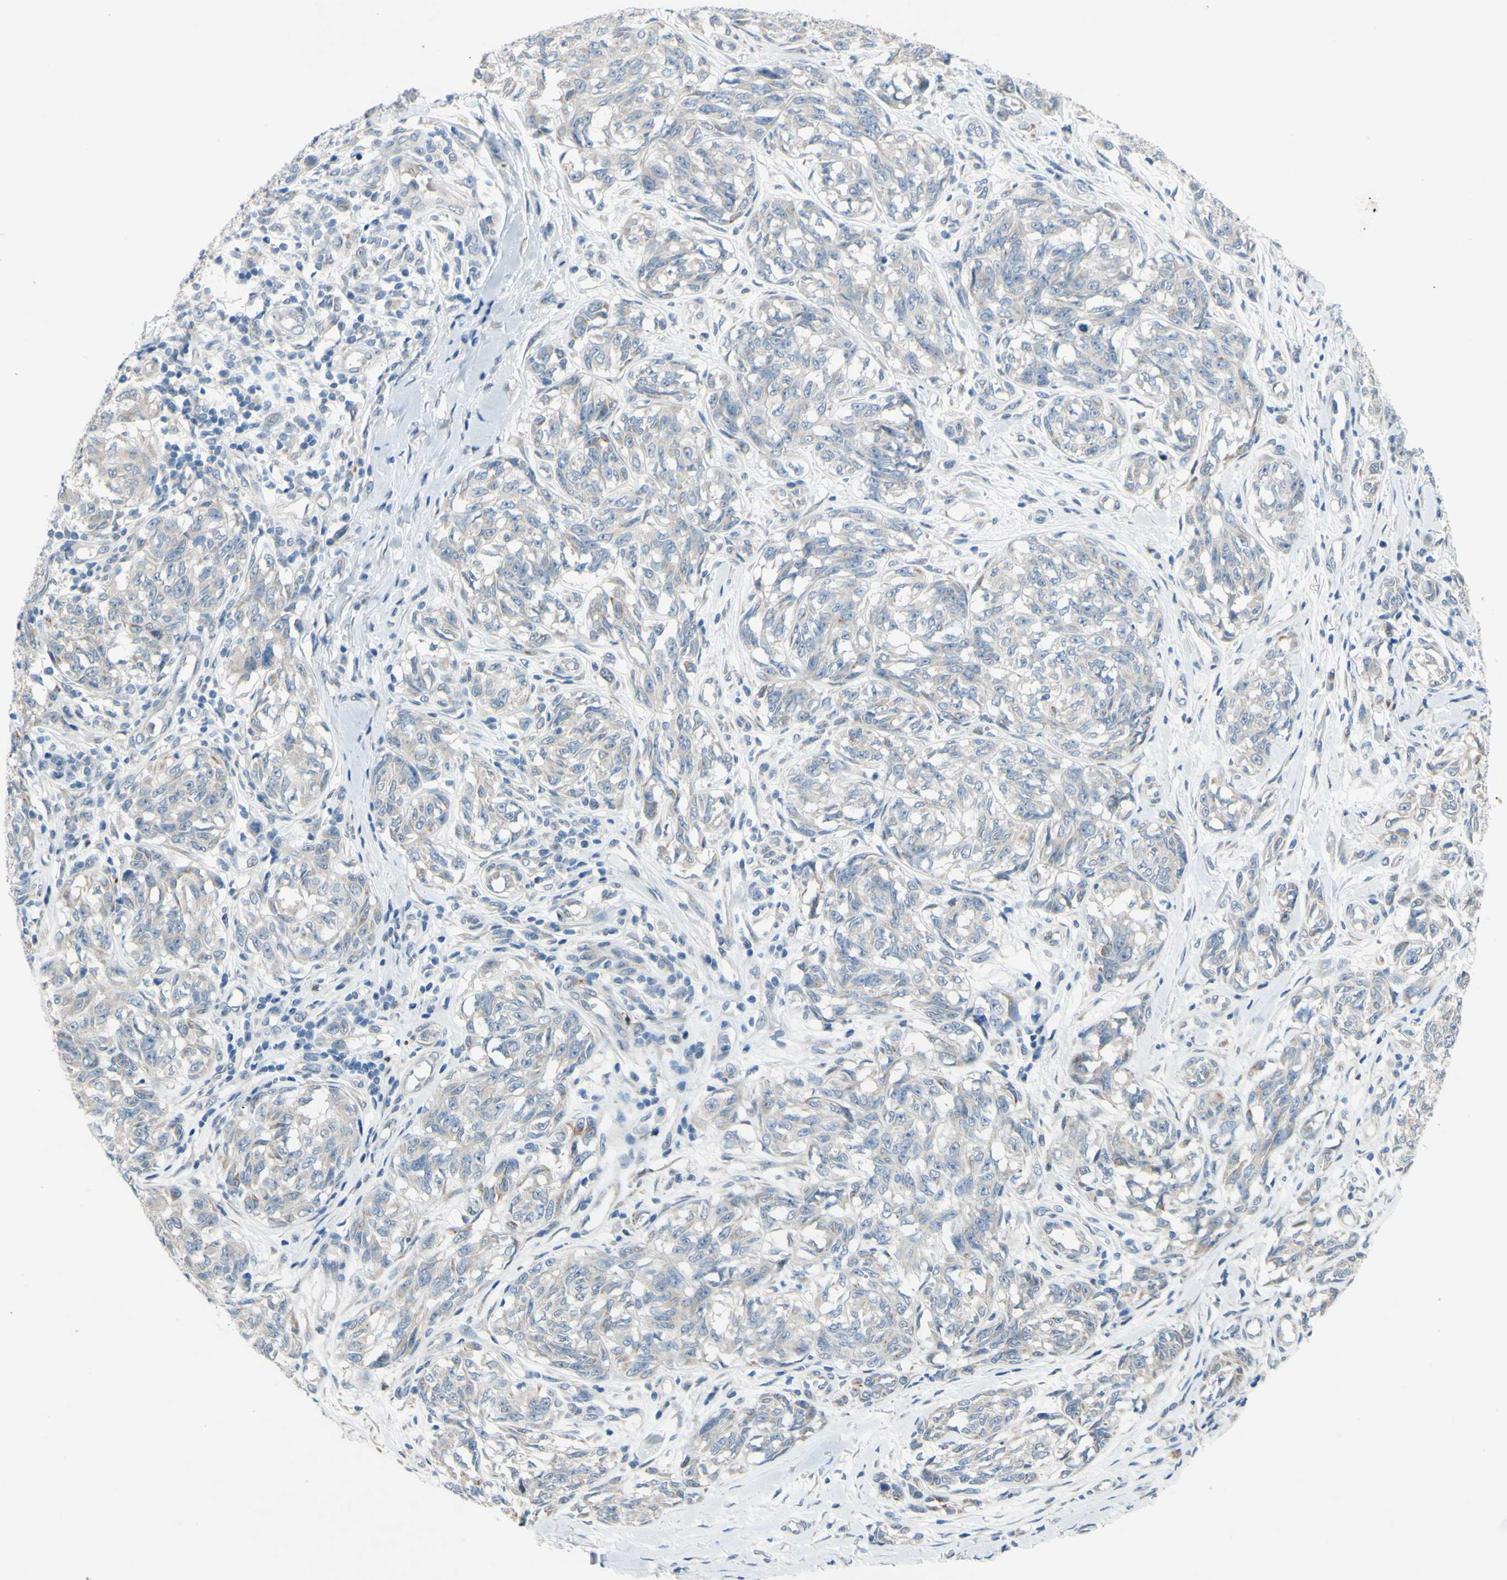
{"staining": {"intensity": "weak", "quantity": ">75%", "location": "cytoplasmic/membranous"}, "tissue": "melanoma", "cell_type": "Tumor cells", "image_type": "cancer", "snomed": [{"axis": "morphology", "description": "Malignant melanoma, NOS"}, {"axis": "topography", "description": "Skin"}], "caption": "This is an image of immunohistochemistry staining of melanoma, which shows weak expression in the cytoplasmic/membranous of tumor cells.", "gene": "GRAMD2B", "patient": {"sex": "female", "age": 64}}